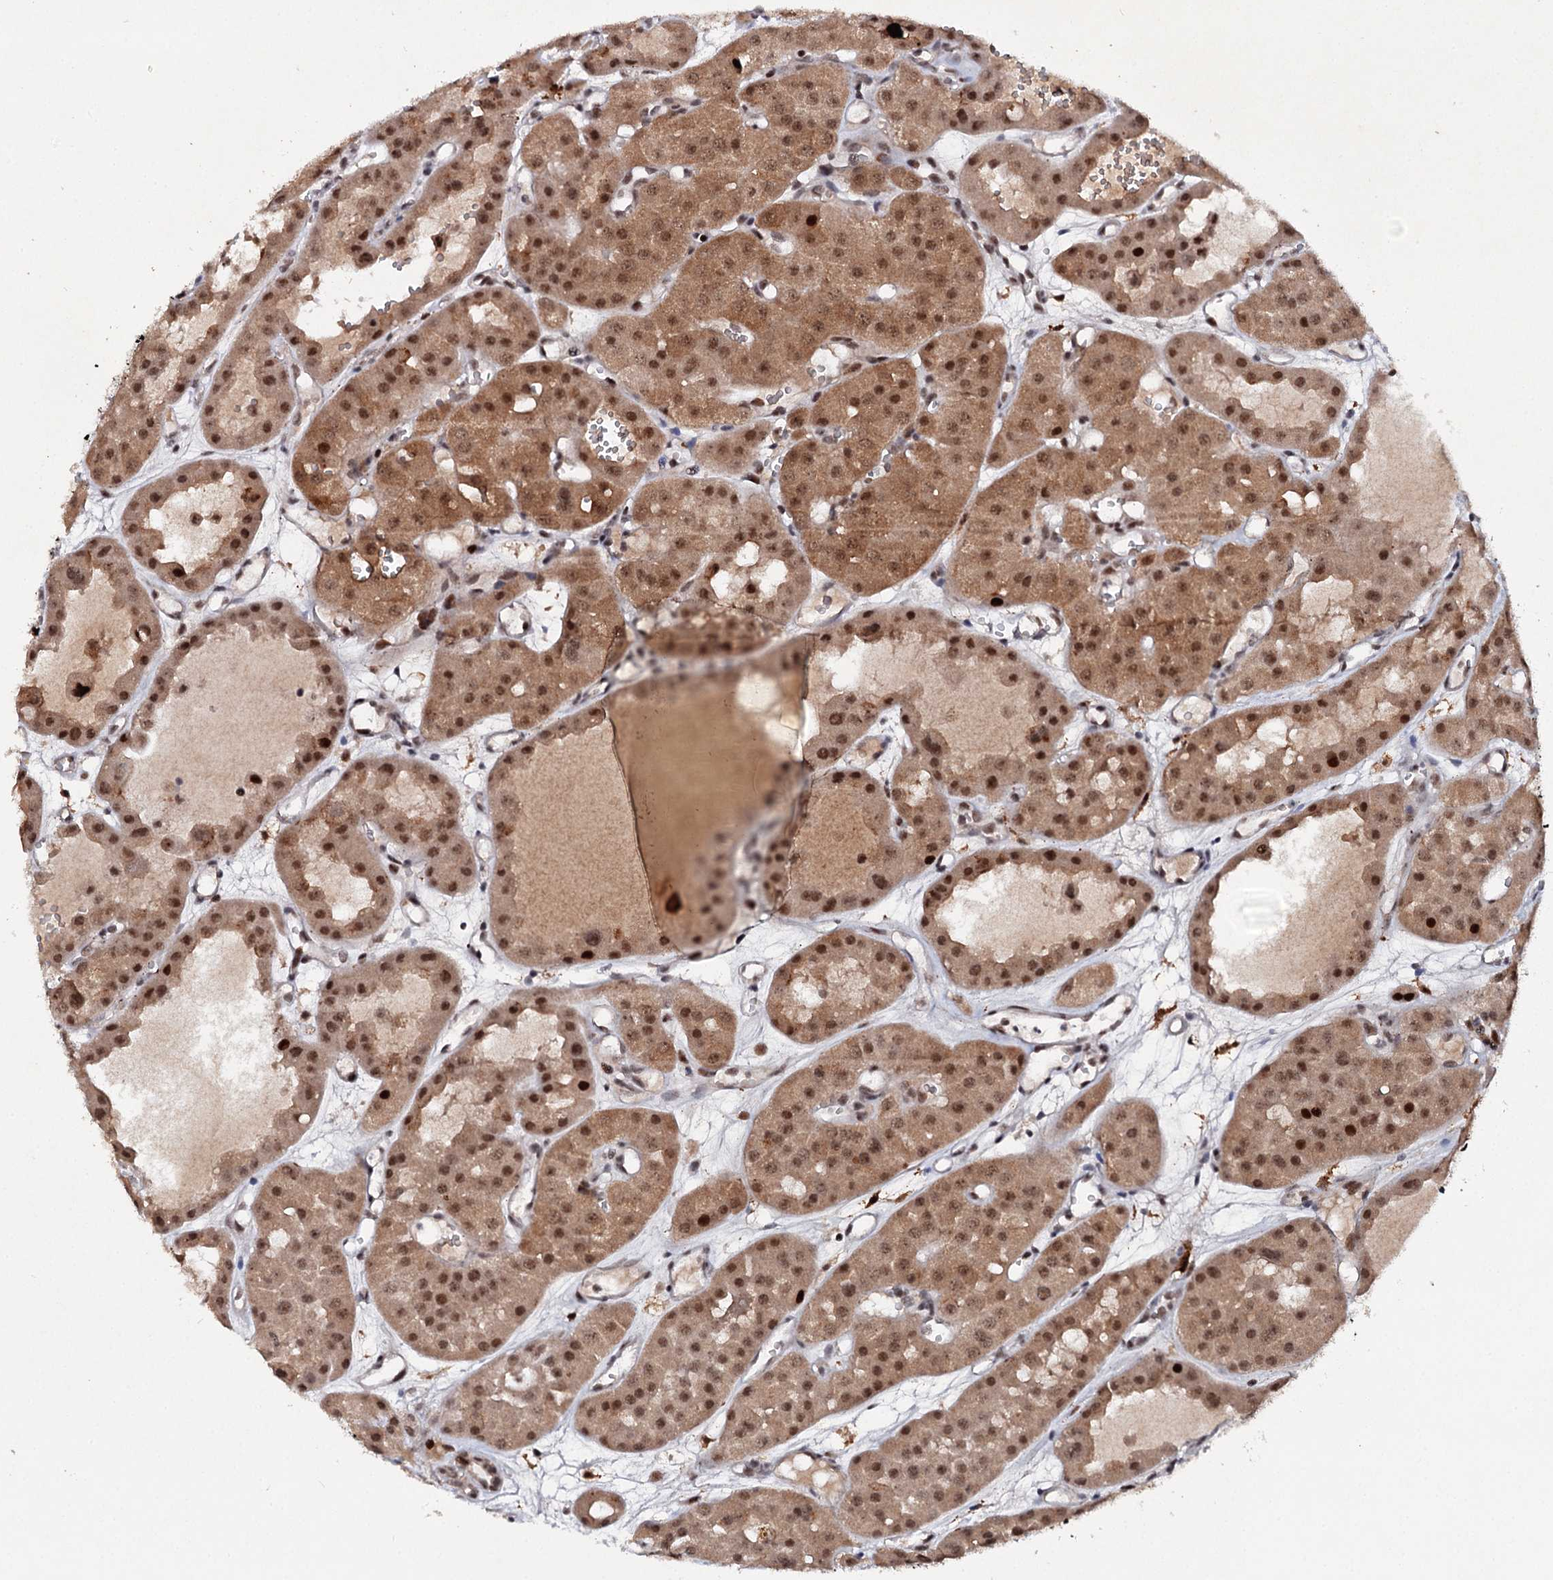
{"staining": {"intensity": "moderate", "quantity": ">75%", "location": "cytoplasmic/membranous,nuclear"}, "tissue": "renal cancer", "cell_type": "Tumor cells", "image_type": "cancer", "snomed": [{"axis": "morphology", "description": "Carcinoma, NOS"}, {"axis": "topography", "description": "Kidney"}], "caption": "Renal cancer stained for a protein shows moderate cytoplasmic/membranous and nuclear positivity in tumor cells.", "gene": "BUD13", "patient": {"sex": "female", "age": 75}}